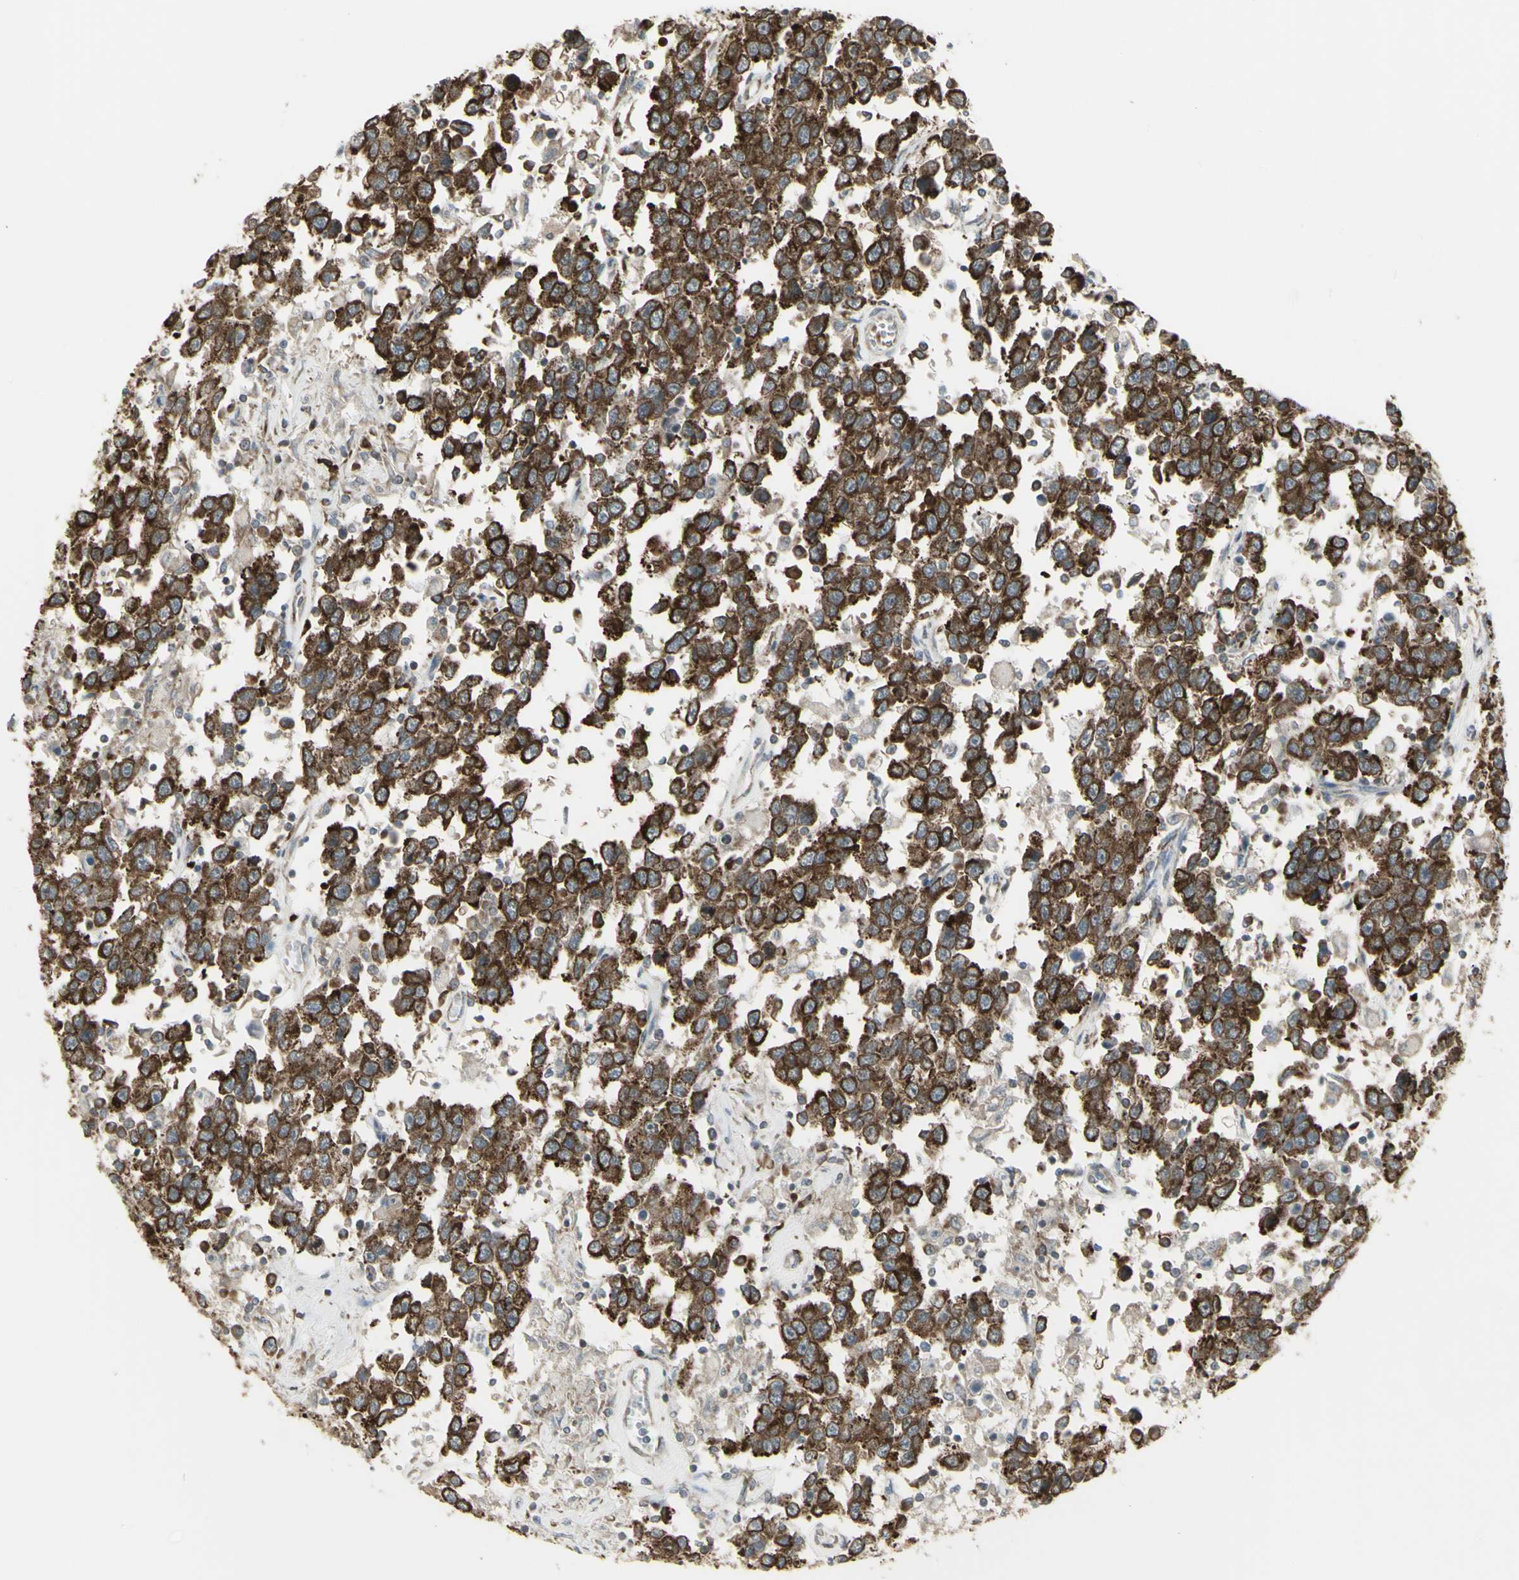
{"staining": {"intensity": "strong", "quantity": ">75%", "location": "cytoplasmic/membranous"}, "tissue": "testis cancer", "cell_type": "Tumor cells", "image_type": "cancer", "snomed": [{"axis": "morphology", "description": "Seminoma, NOS"}, {"axis": "topography", "description": "Testis"}], "caption": "Human seminoma (testis) stained with a protein marker reveals strong staining in tumor cells.", "gene": "FKBP3", "patient": {"sex": "male", "age": 41}}